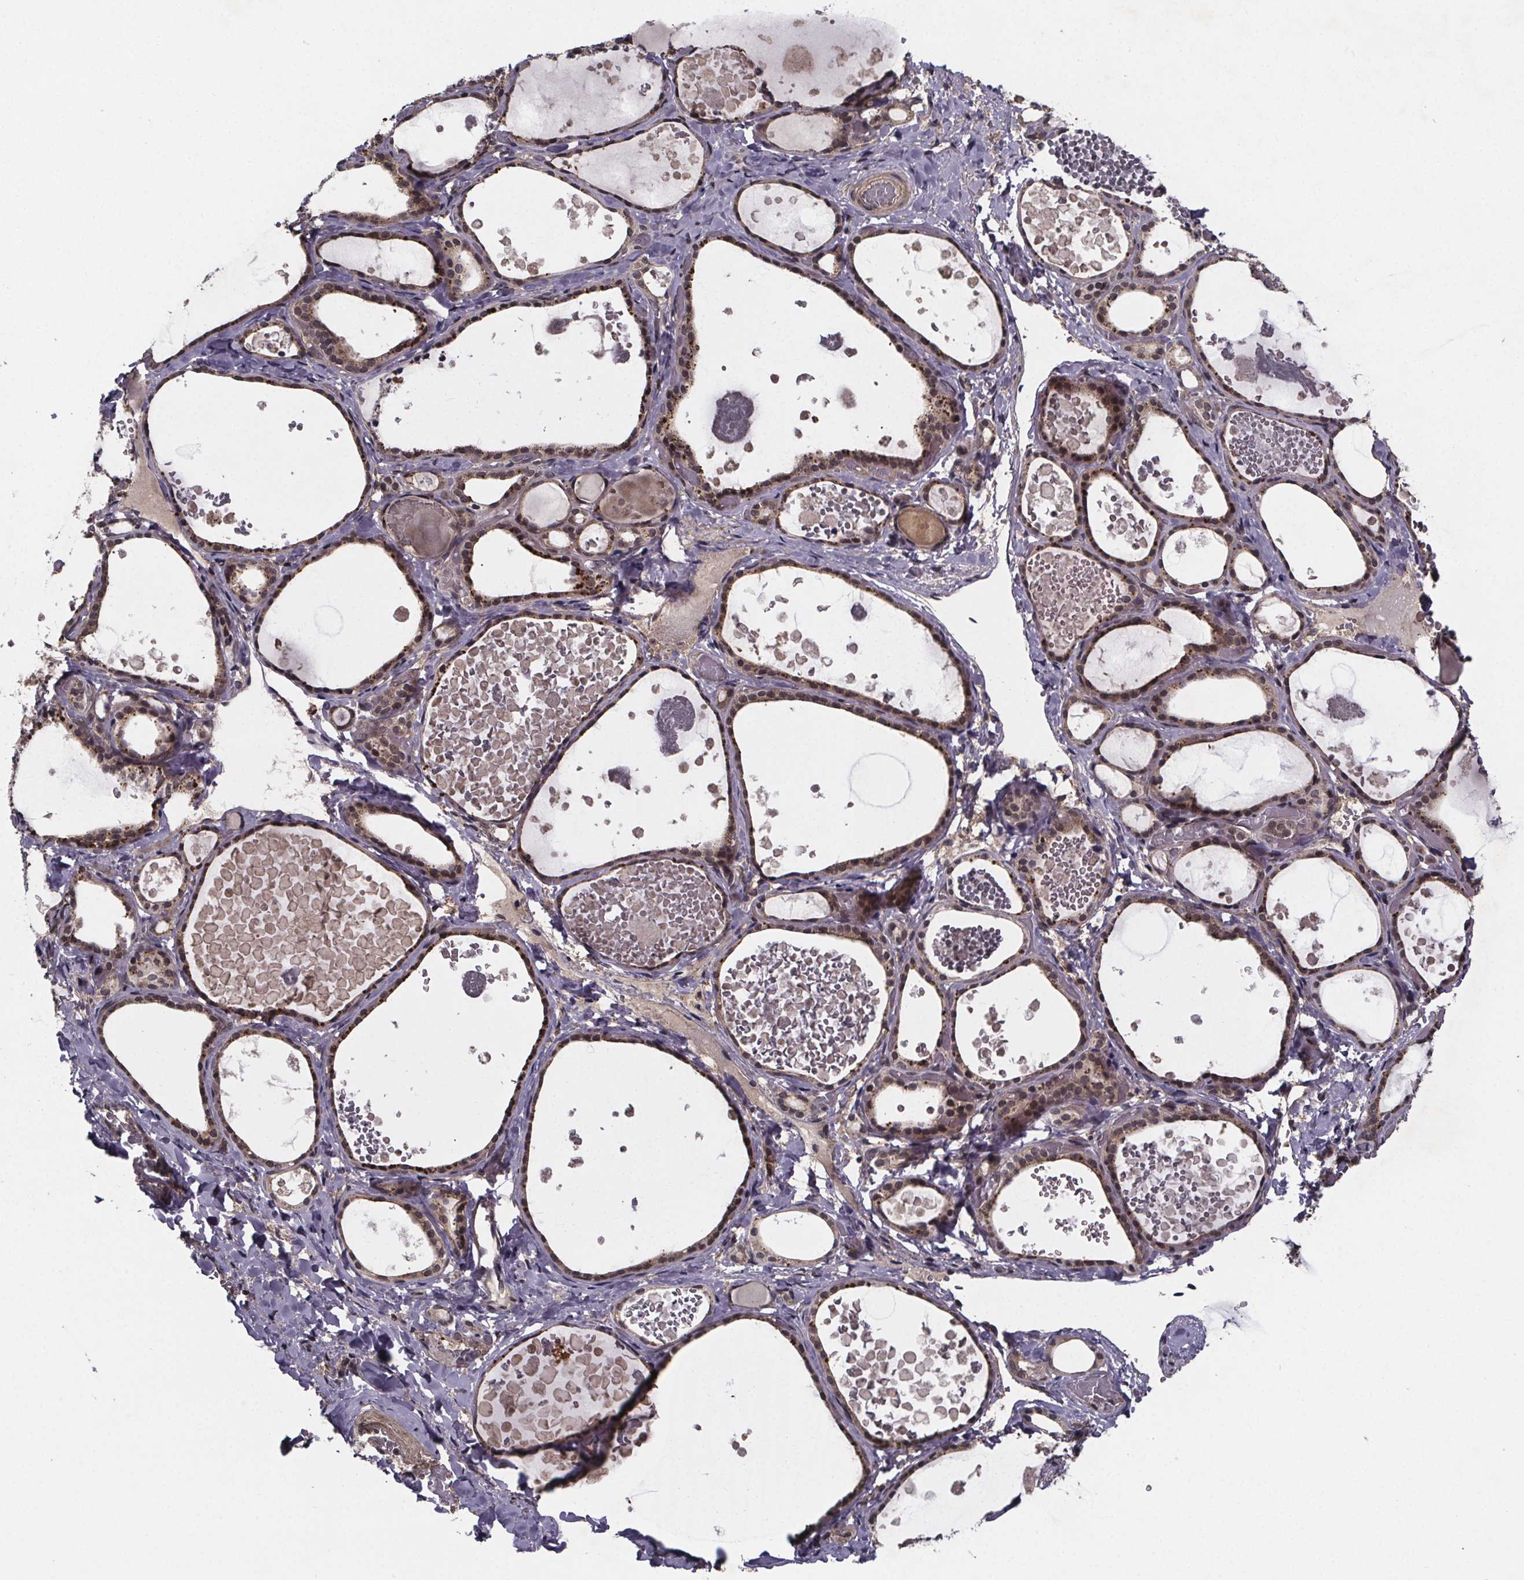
{"staining": {"intensity": "weak", "quantity": "<25%", "location": "cytoplasmic/membranous"}, "tissue": "thyroid gland", "cell_type": "Glandular cells", "image_type": "normal", "snomed": [{"axis": "morphology", "description": "Normal tissue, NOS"}, {"axis": "topography", "description": "Thyroid gland"}], "caption": "Human thyroid gland stained for a protein using IHC demonstrates no staining in glandular cells.", "gene": "FN3KRP", "patient": {"sex": "female", "age": 56}}